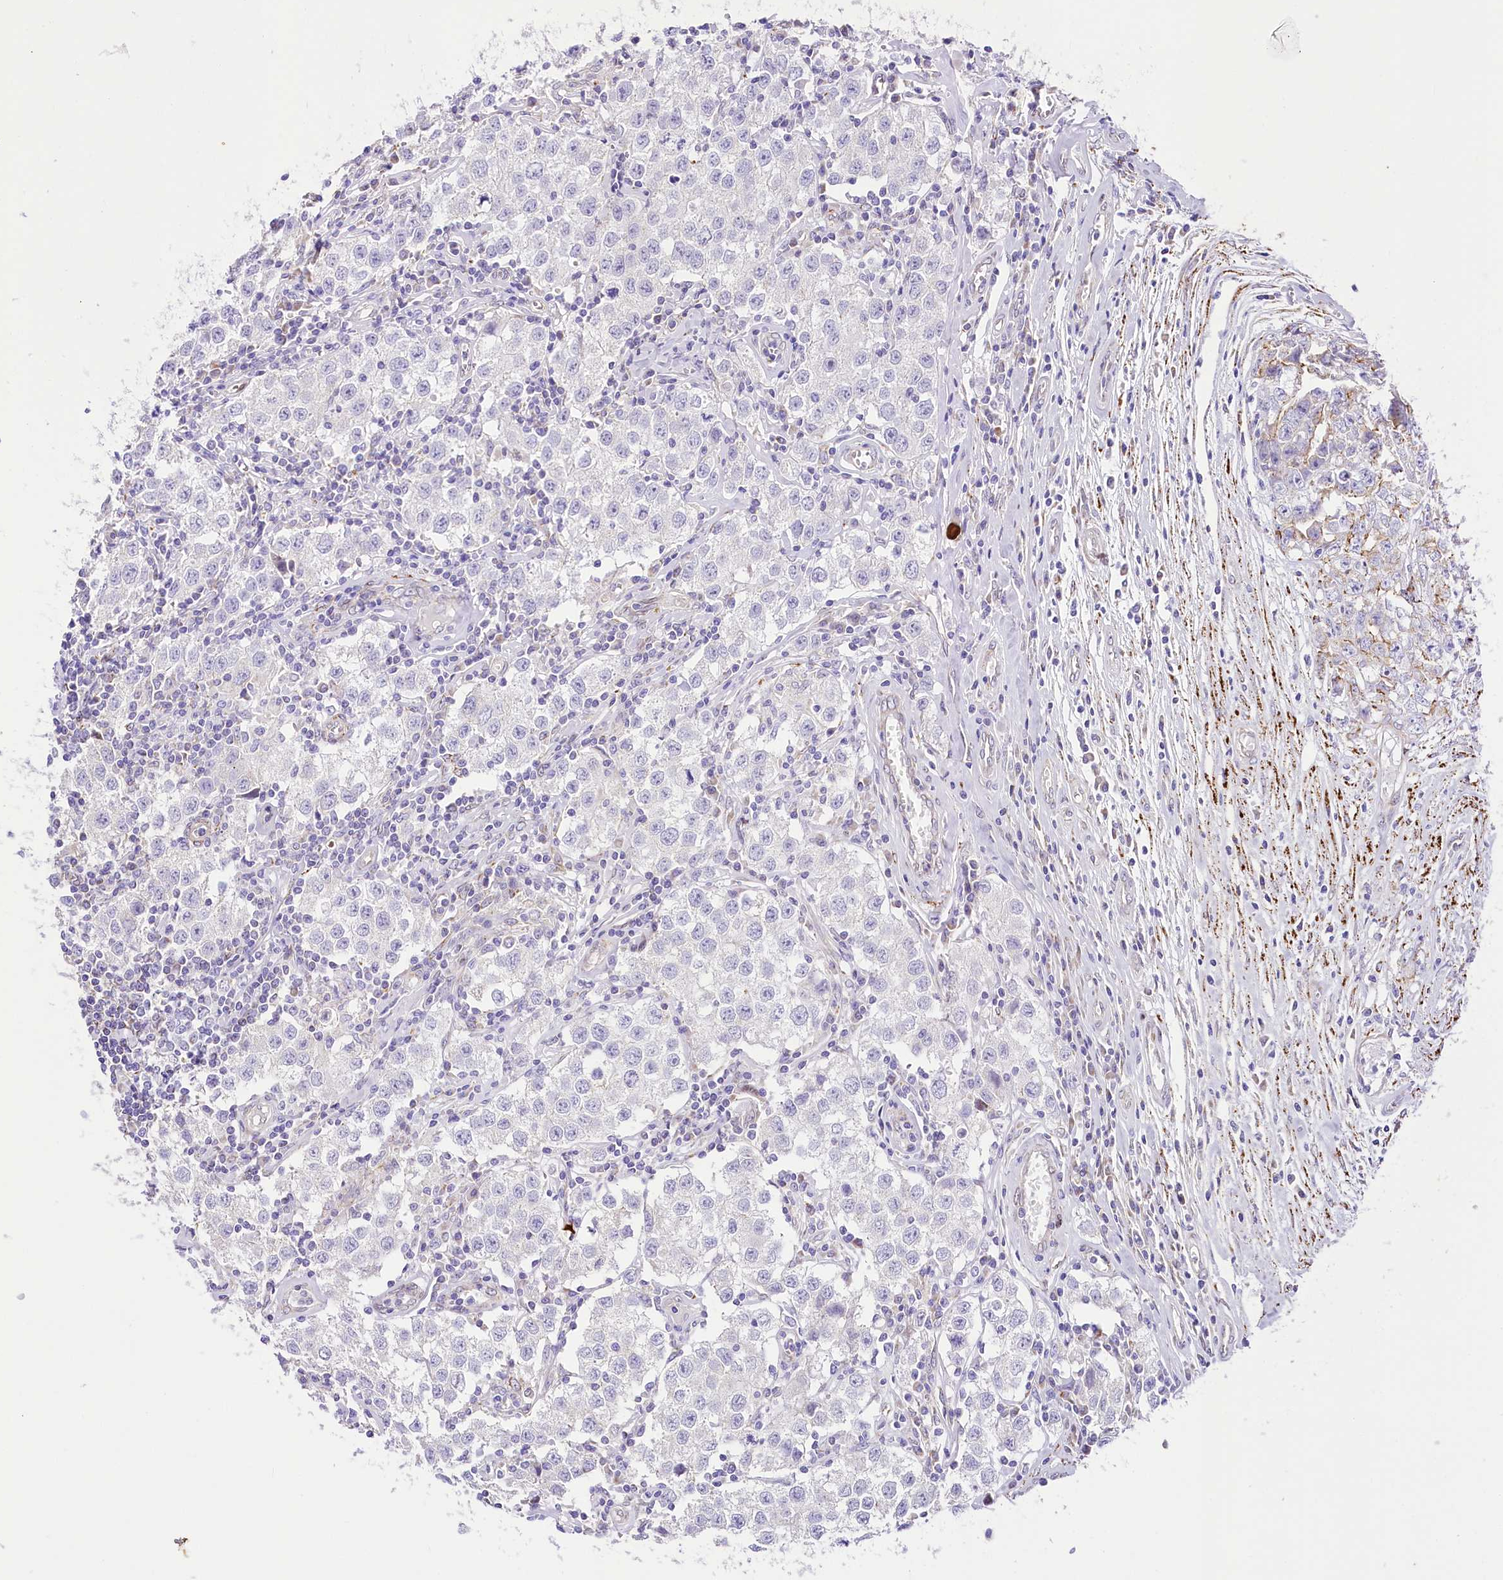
{"staining": {"intensity": "negative", "quantity": "none", "location": "none"}, "tissue": "testis cancer", "cell_type": "Tumor cells", "image_type": "cancer", "snomed": [{"axis": "morphology", "description": "Seminoma, NOS"}, {"axis": "morphology", "description": "Carcinoma, Embryonal, NOS"}, {"axis": "topography", "description": "Testis"}], "caption": "There is no significant positivity in tumor cells of embryonal carcinoma (testis).", "gene": "PPIP5K2", "patient": {"sex": "male", "age": 43}}